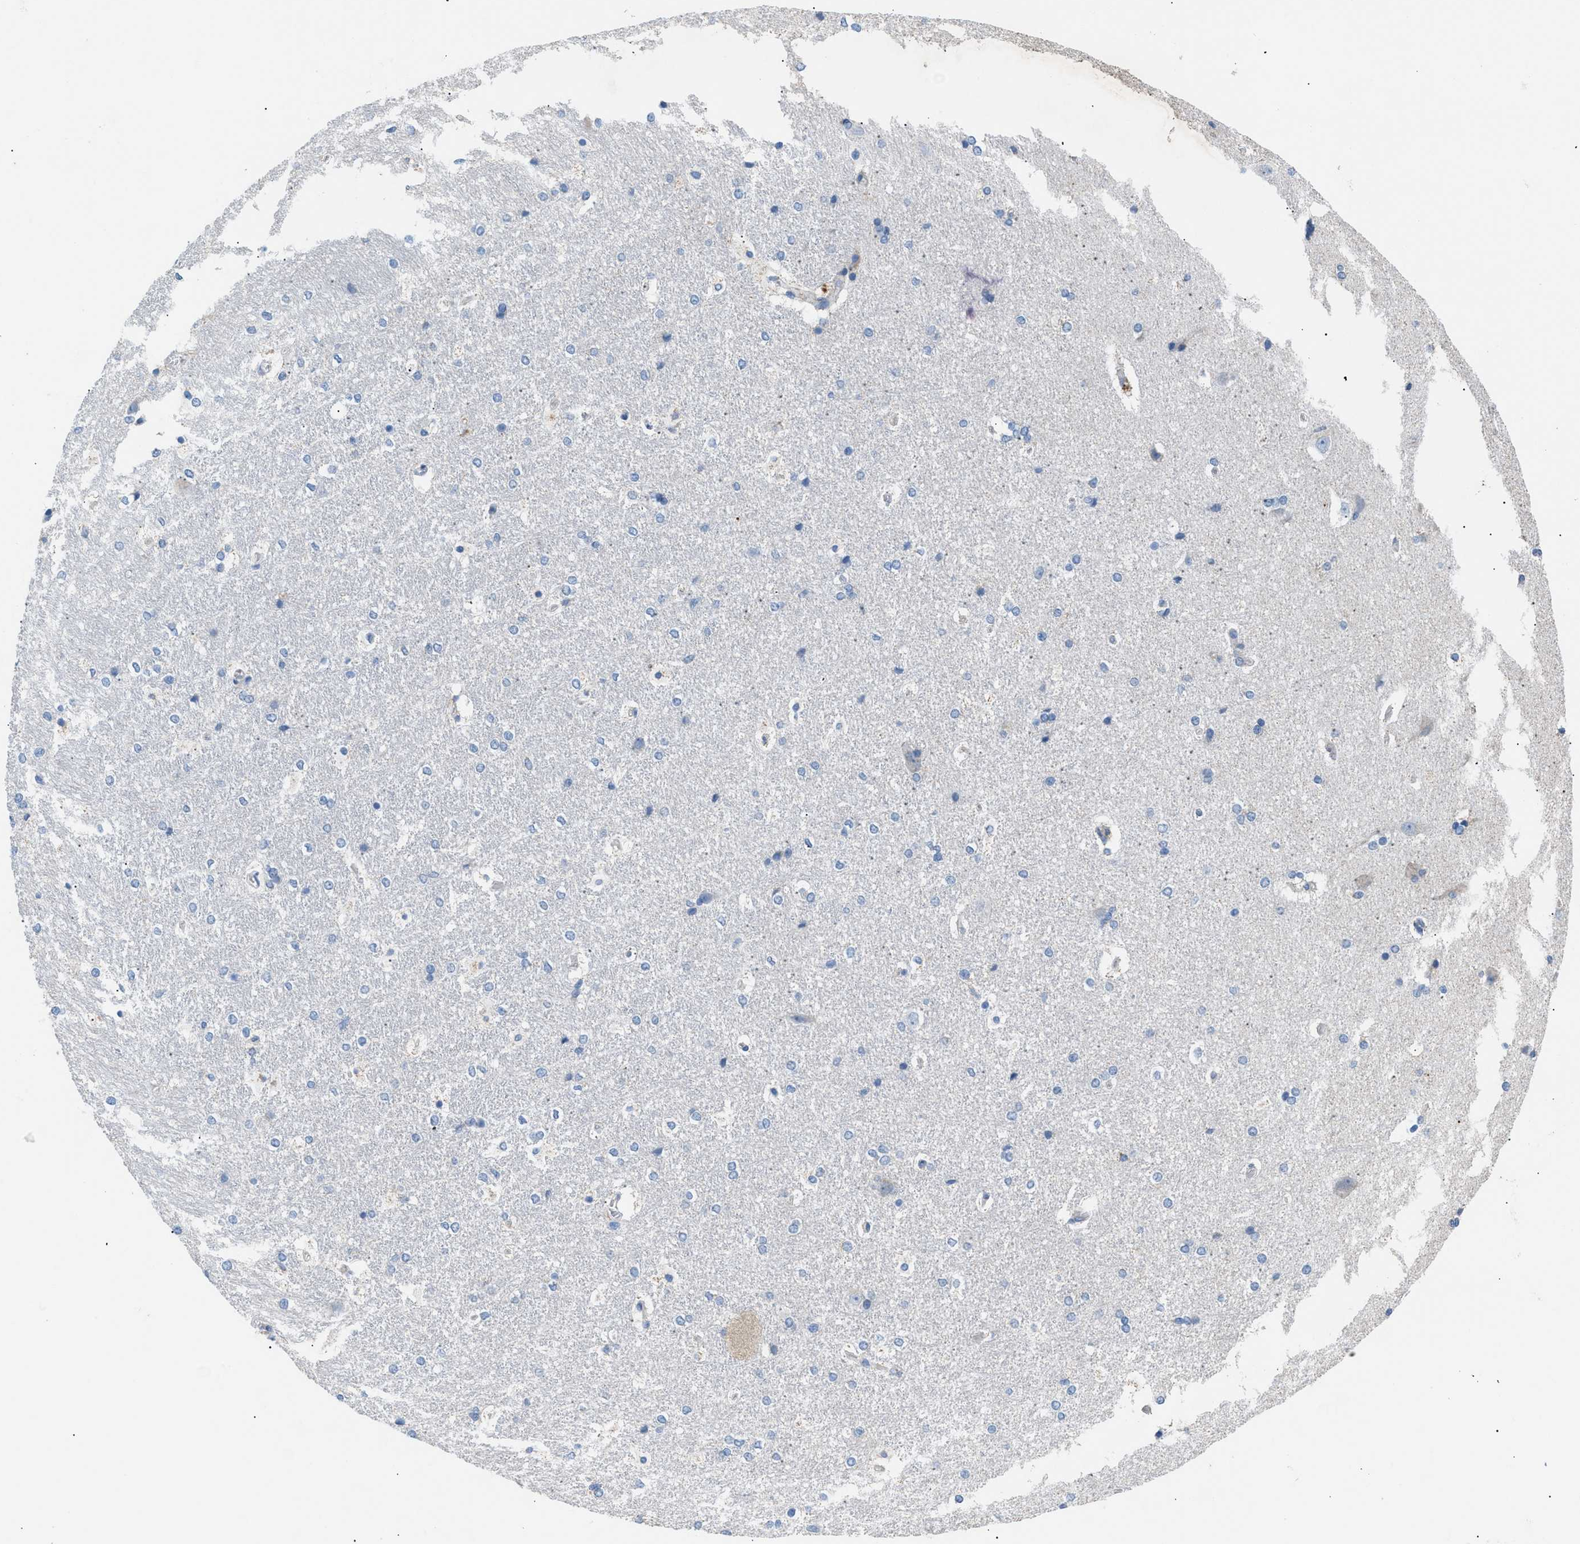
{"staining": {"intensity": "negative", "quantity": "none", "location": "none"}, "tissue": "hippocampus", "cell_type": "Glial cells", "image_type": "normal", "snomed": [{"axis": "morphology", "description": "Normal tissue, NOS"}, {"axis": "topography", "description": "Hippocampus"}], "caption": "The photomicrograph displays no staining of glial cells in unremarkable hippocampus.", "gene": "ILDR1", "patient": {"sex": "female", "age": 19}}